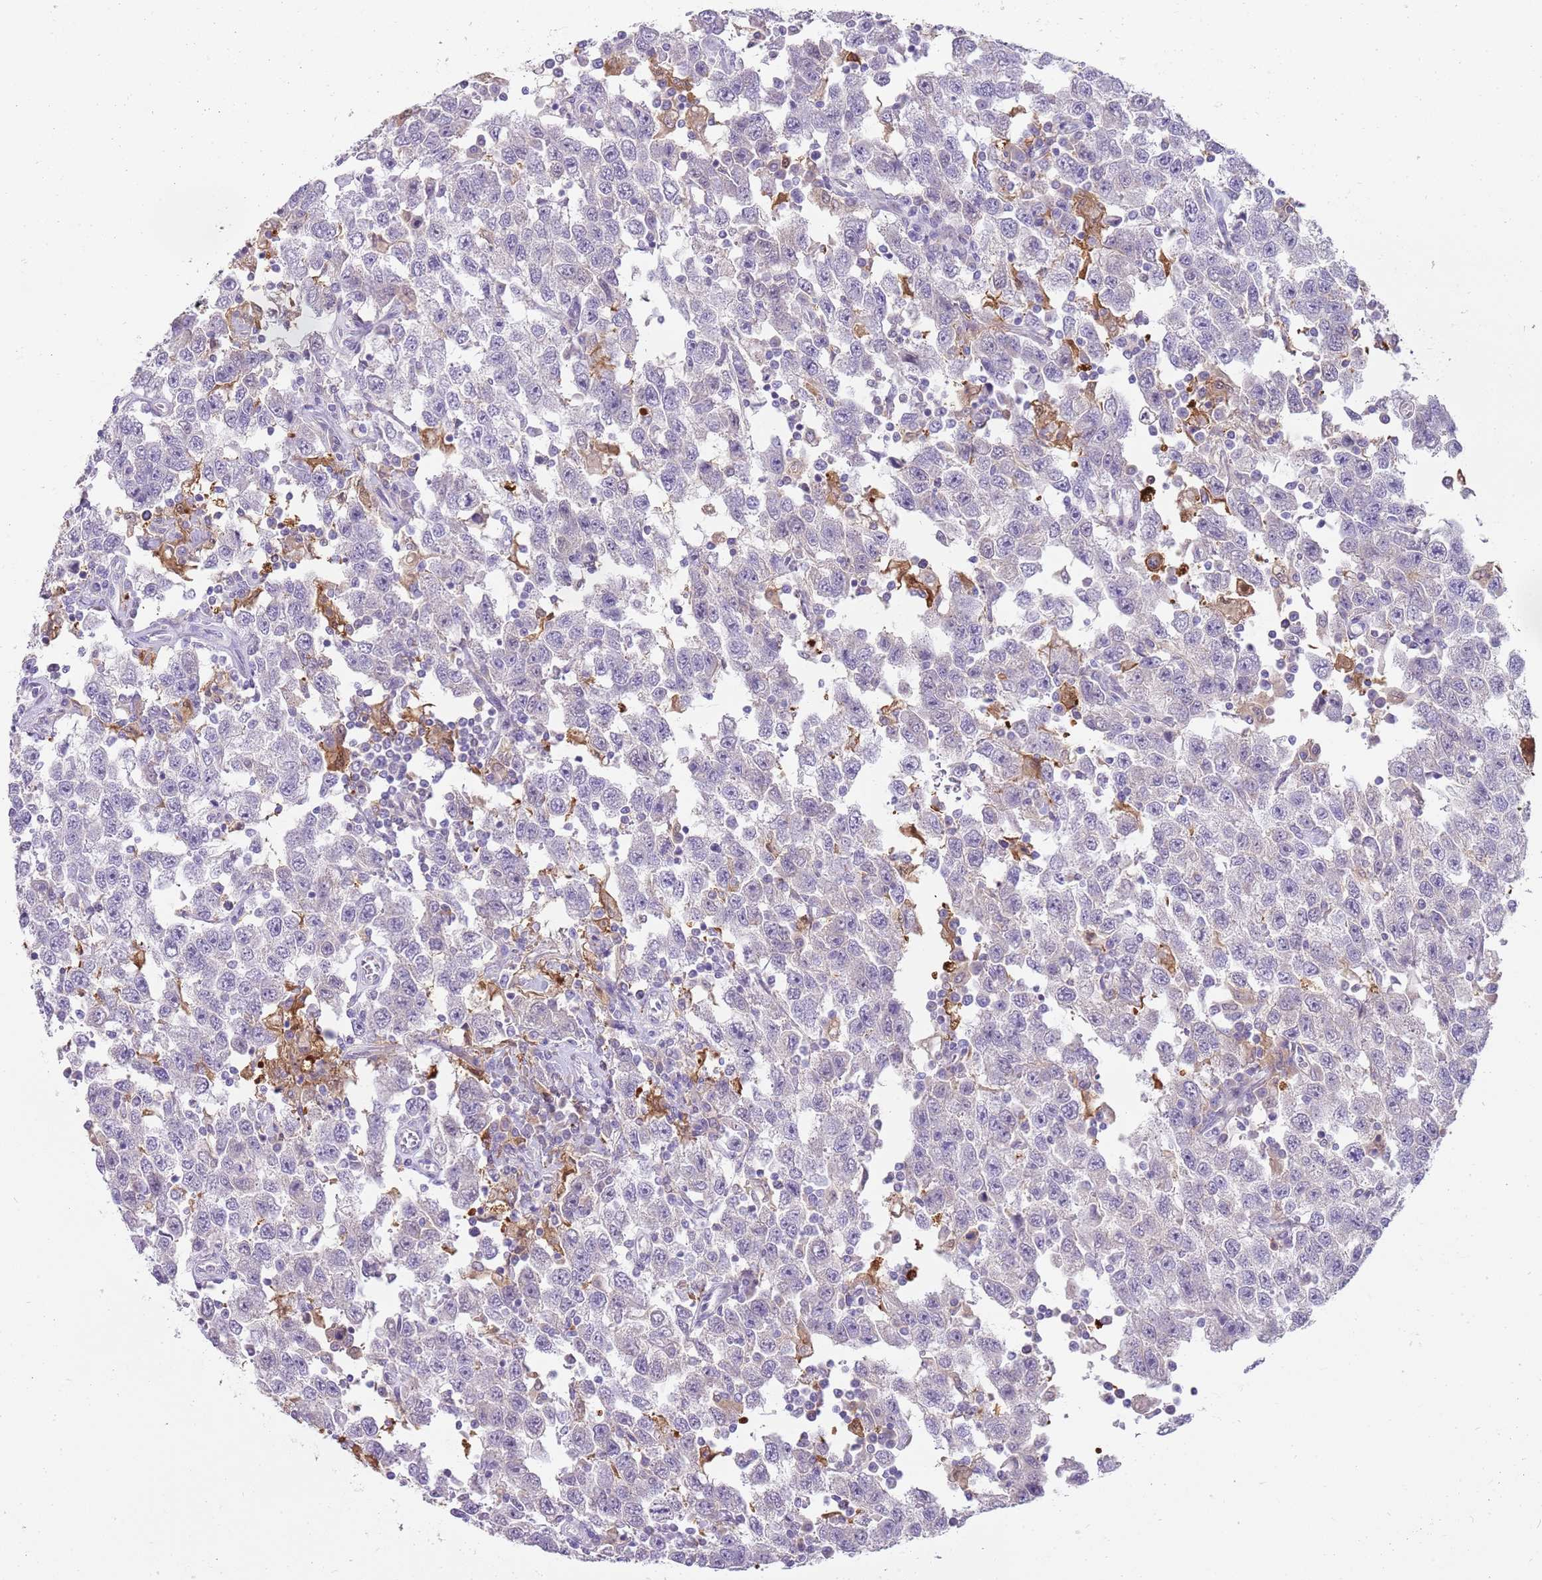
{"staining": {"intensity": "negative", "quantity": "none", "location": "none"}, "tissue": "testis cancer", "cell_type": "Tumor cells", "image_type": "cancer", "snomed": [{"axis": "morphology", "description": "Seminoma, NOS"}, {"axis": "topography", "description": "Testis"}], "caption": "There is no significant expression in tumor cells of testis cancer (seminoma).", "gene": "DIPK1C", "patient": {"sex": "male", "age": 41}}